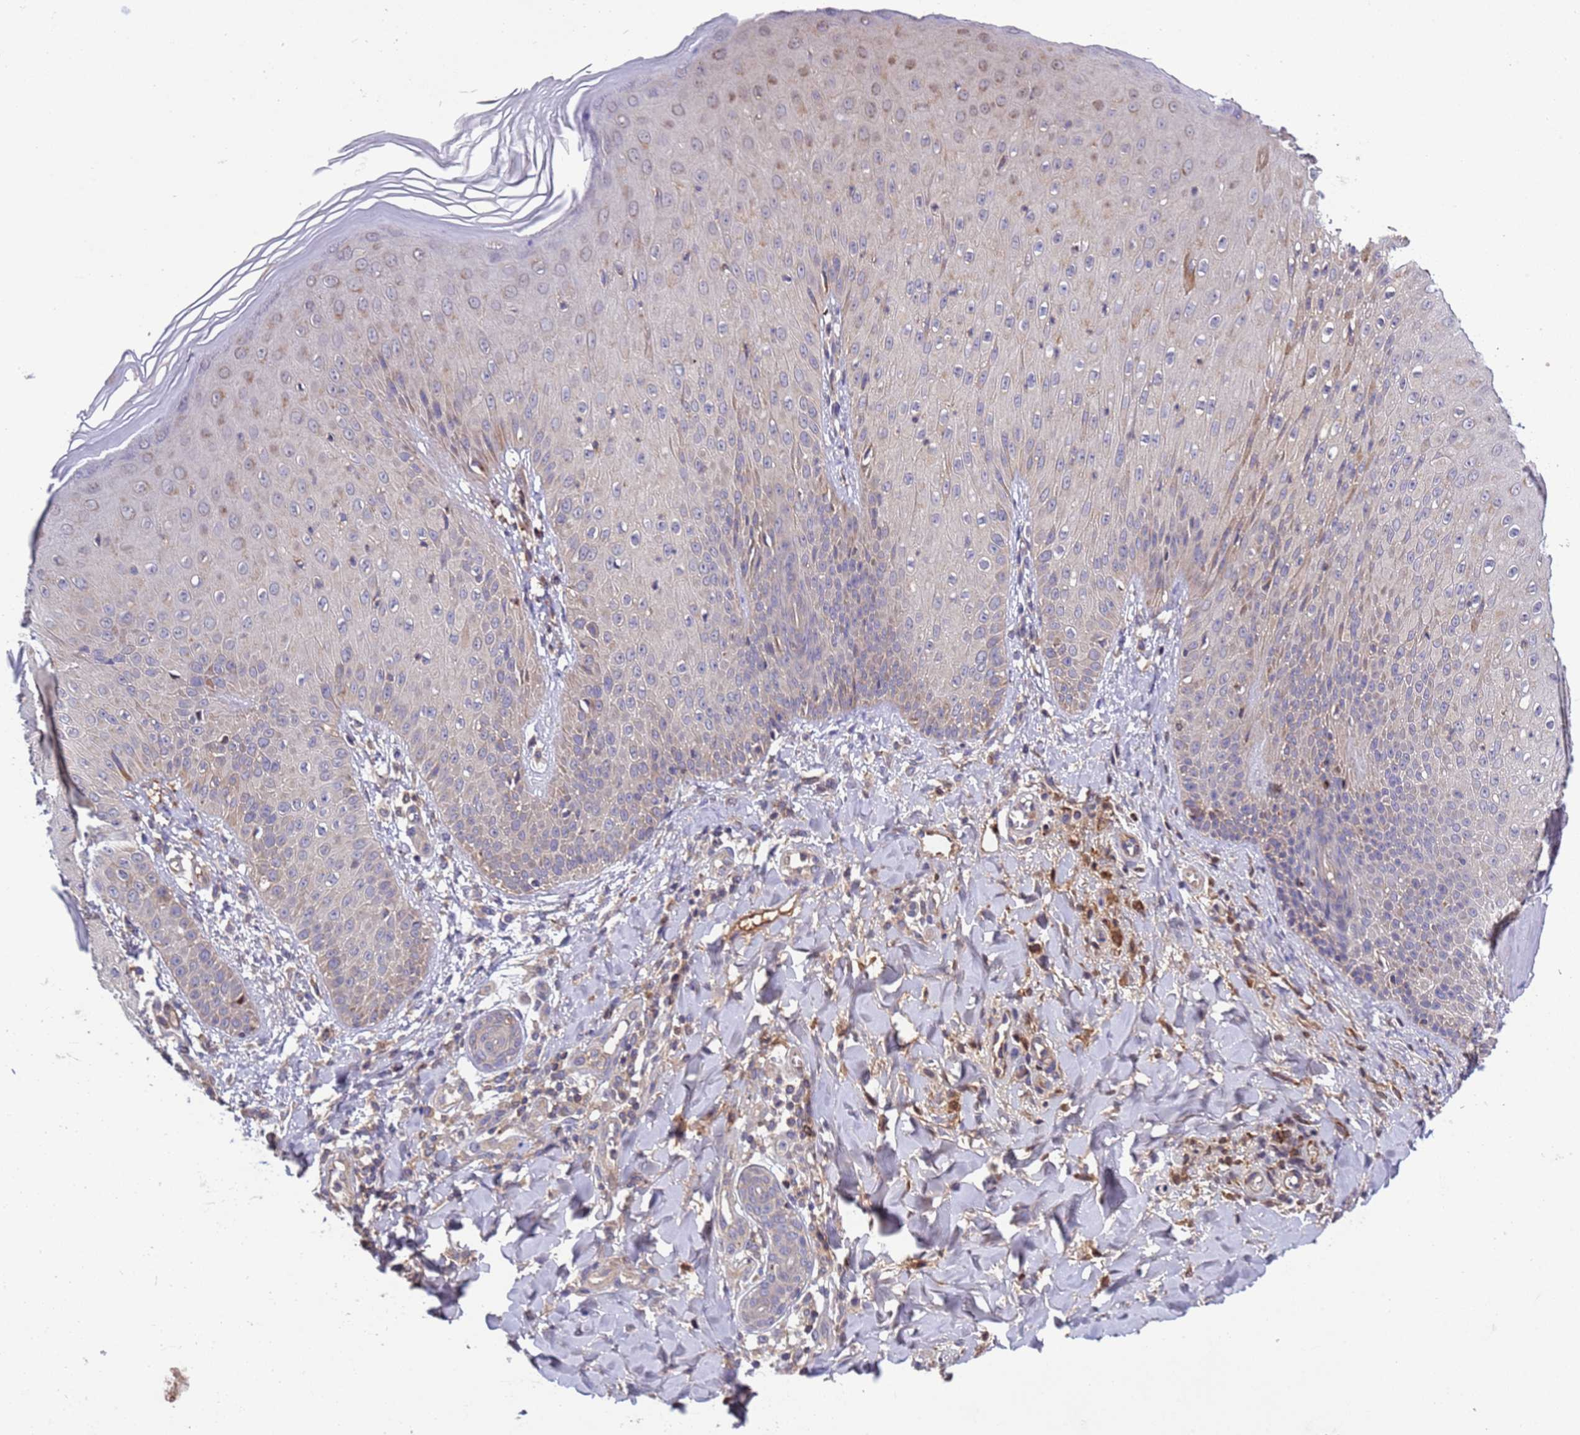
{"staining": {"intensity": "weak", "quantity": "<25%", "location": "cytoplasmic/membranous"}, "tissue": "skin", "cell_type": "Epidermal cells", "image_type": "normal", "snomed": [{"axis": "morphology", "description": "Normal tissue, NOS"}, {"axis": "morphology", "description": "Inflammation, NOS"}, {"axis": "topography", "description": "Soft tissue"}, {"axis": "topography", "description": "Anal"}], "caption": "IHC photomicrograph of benign human skin stained for a protein (brown), which demonstrates no staining in epidermal cells.", "gene": "PARP16", "patient": {"sex": "female", "age": 15}}